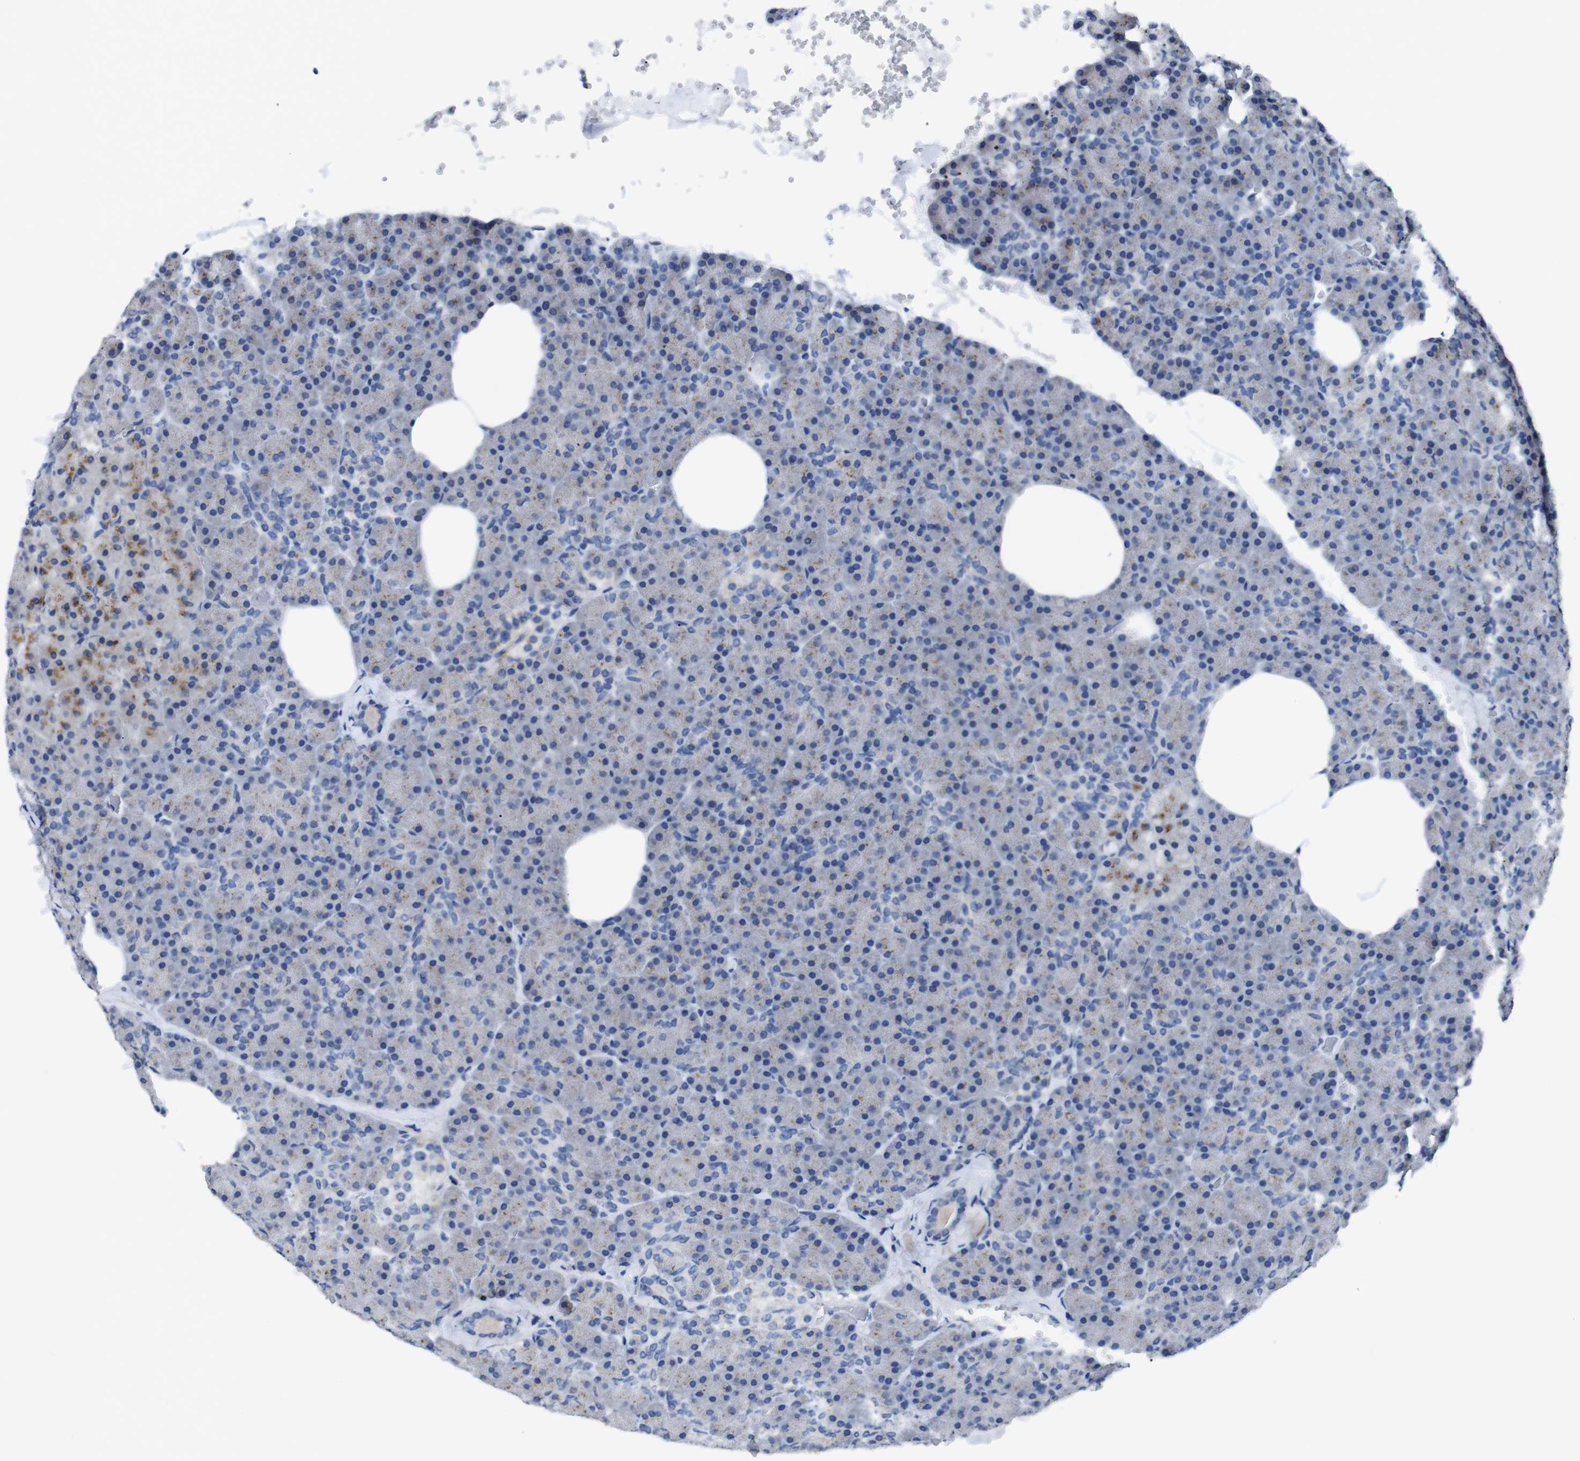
{"staining": {"intensity": "moderate", "quantity": "25%-75%", "location": "cytoplasmic/membranous"}, "tissue": "pancreas", "cell_type": "Exocrine glandular cells", "image_type": "normal", "snomed": [{"axis": "morphology", "description": "Normal tissue, NOS"}, {"axis": "topography", "description": "Pancreas"}], "caption": "A high-resolution photomicrograph shows IHC staining of benign pancreas, which exhibits moderate cytoplasmic/membranous positivity in approximately 25%-75% of exocrine glandular cells.", "gene": "IRF4", "patient": {"sex": "female", "age": 35}}